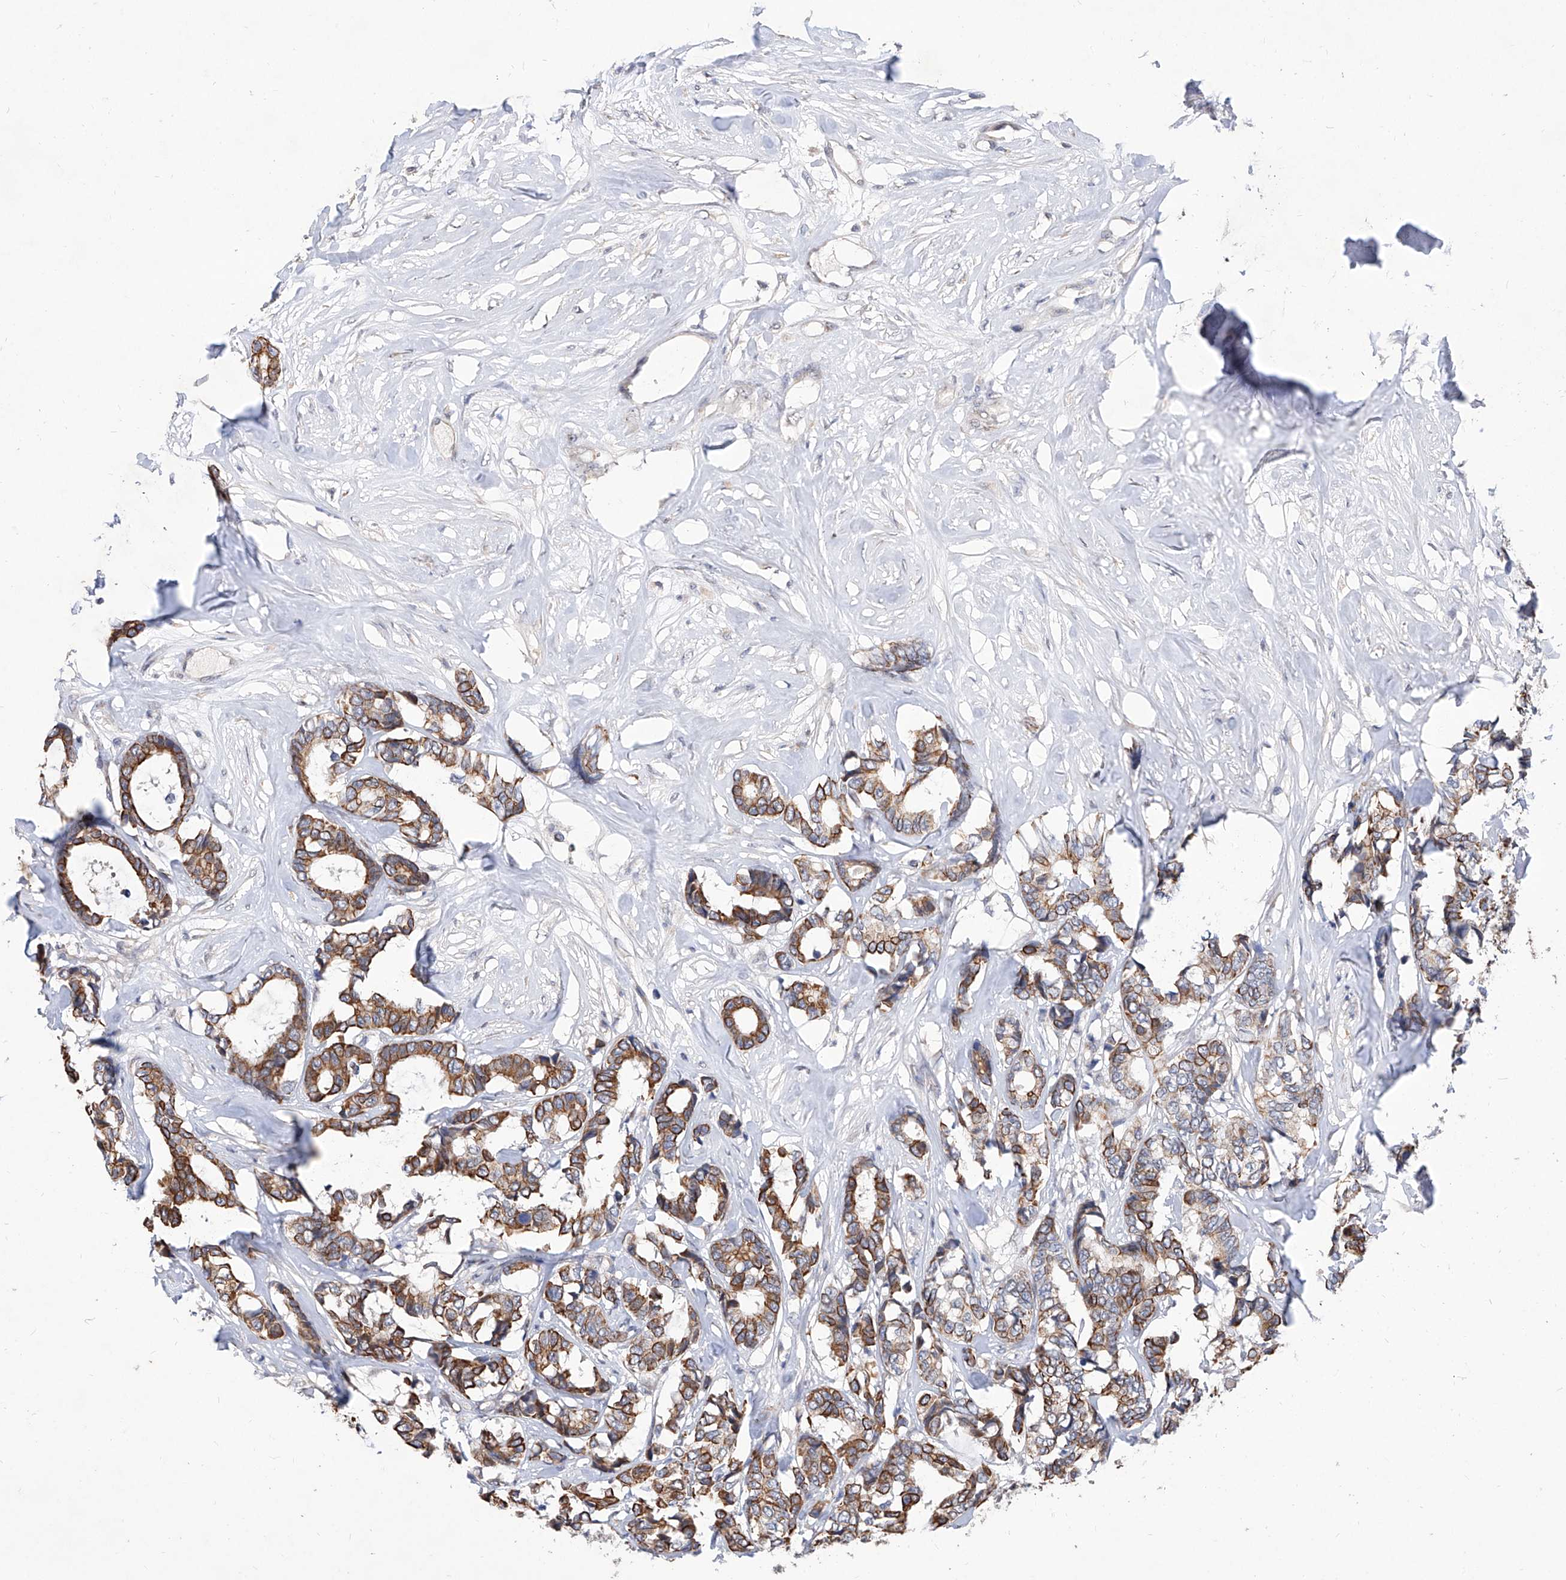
{"staining": {"intensity": "moderate", "quantity": ">75%", "location": "cytoplasmic/membranous"}, "tissue": "breast cancer", "cell_type": "Tumor cells", "image_type": "cancer", "snomed": [{"axis": "morphology", "description": "Duct carcinoma"}, {"axis": "topography", "description": "Breast"}], "caption": "Immunohistochemistry (DAB) staining of human breast infiltrating ductal carcinoma exhibits moderate cytoplasmic/membranous protein positivity in about >75% of tumor cells.", "gene": "MFSD4B", "patient": {"sex": "female", "age": 87}}